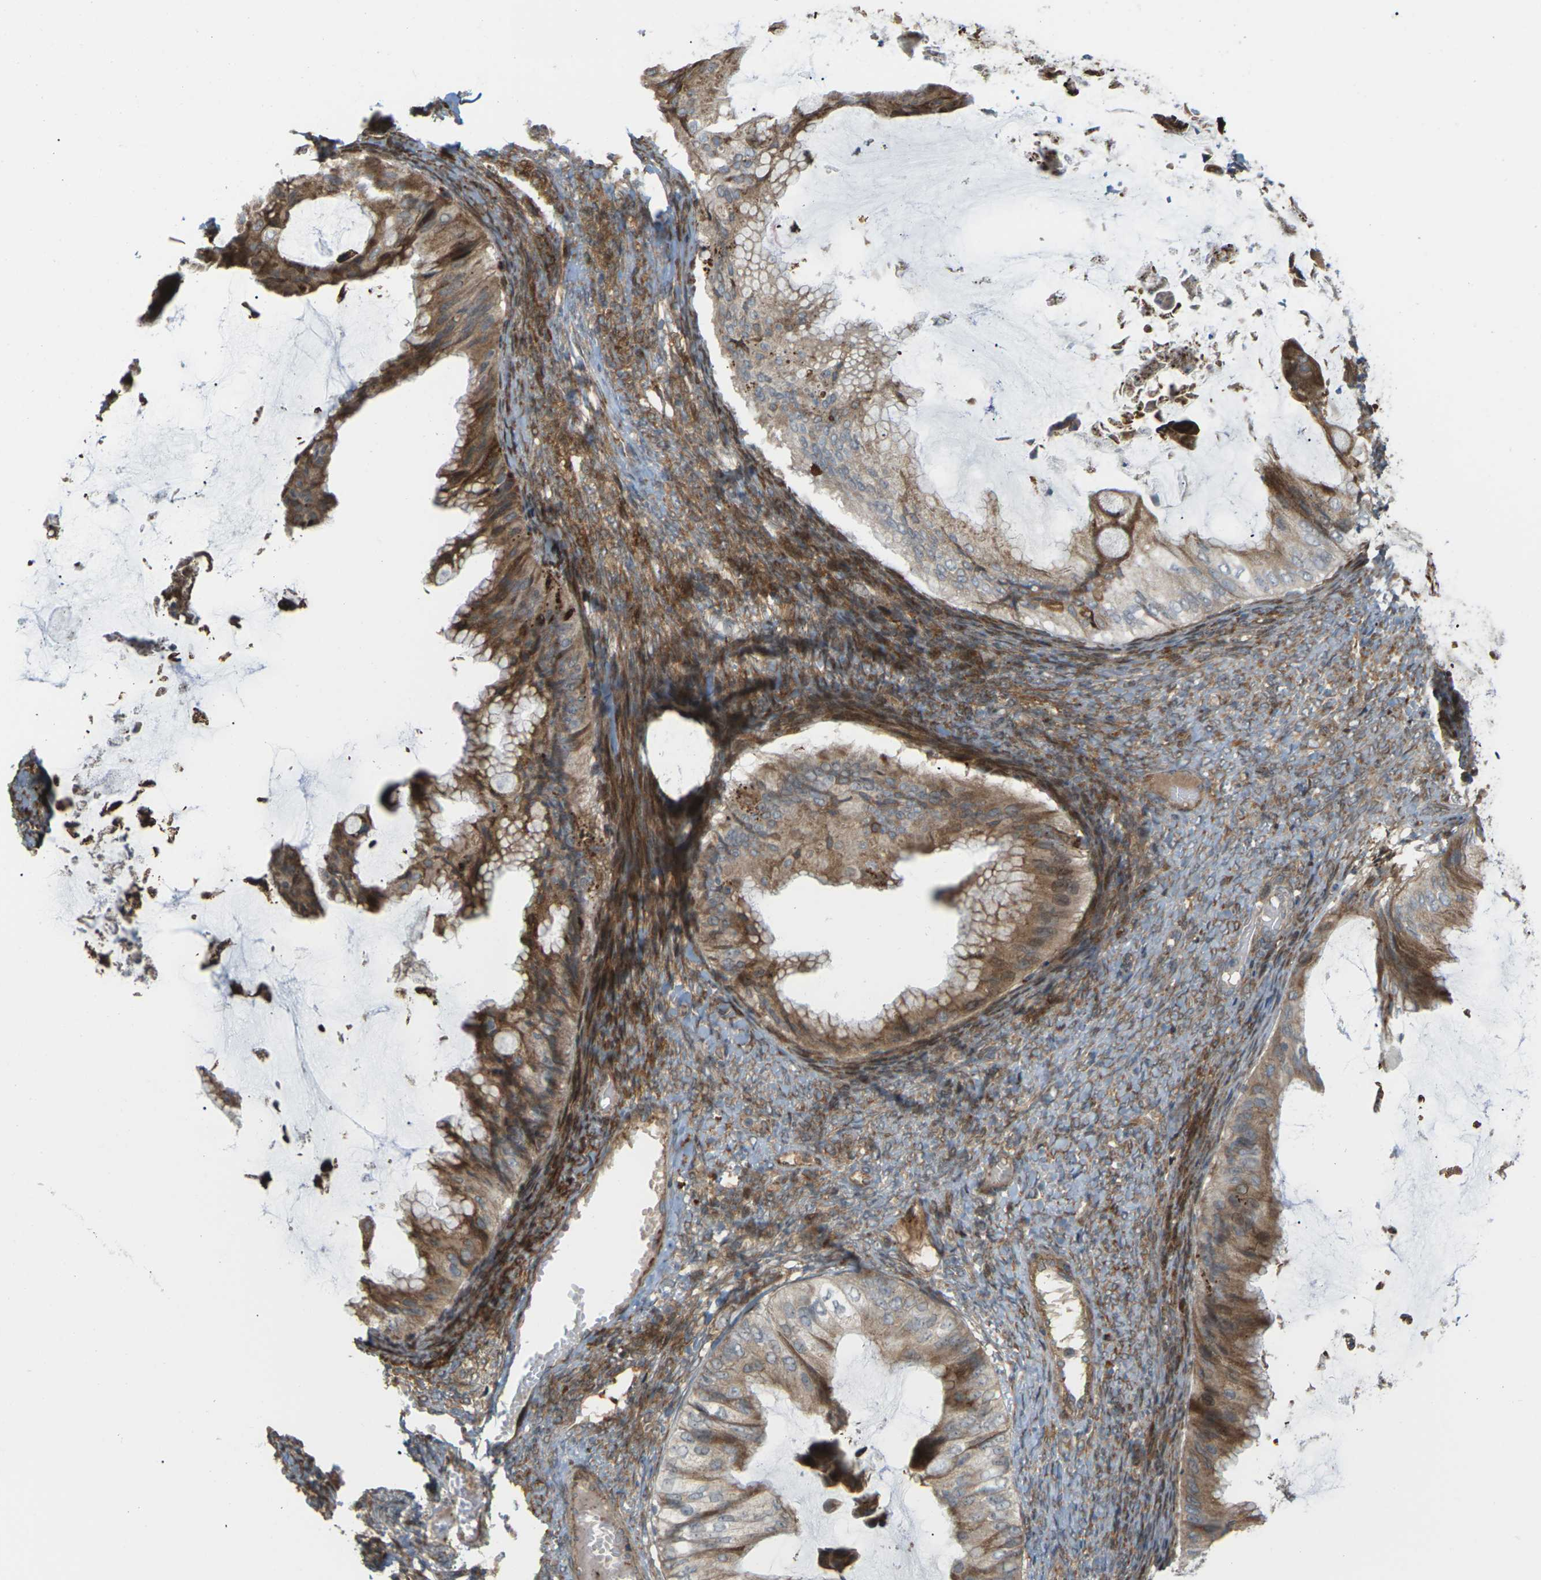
{"staining": {"intensity": "moderate", "quantity": ">75%", "location": "cytoplasmic/membranous,nuclear"}, "tissue": "ovarian cancer", "cell_type": "Tumor cells", "image_type": "cancer", "snomed": [{"axis": "morphology", "description": "Cystadenocarcinoma, mucinous, NOS"}, {"axis": "topography", "description": "Ovary"}], "caption": "Immunohistochemistry of human ovarian mucinous cystadenocarcinoma demonstrates medium levels of moderate cytoplasmic/membranous and nuclear expression in approximately >75% of tumor cells. The protein of interest is stained brown, and the nuclei are stained in blue (DAB IHC with brightfield microscopy, high magnification).", "gene": "ROBO1", "patient": {"sex": "female", "age": 61}}